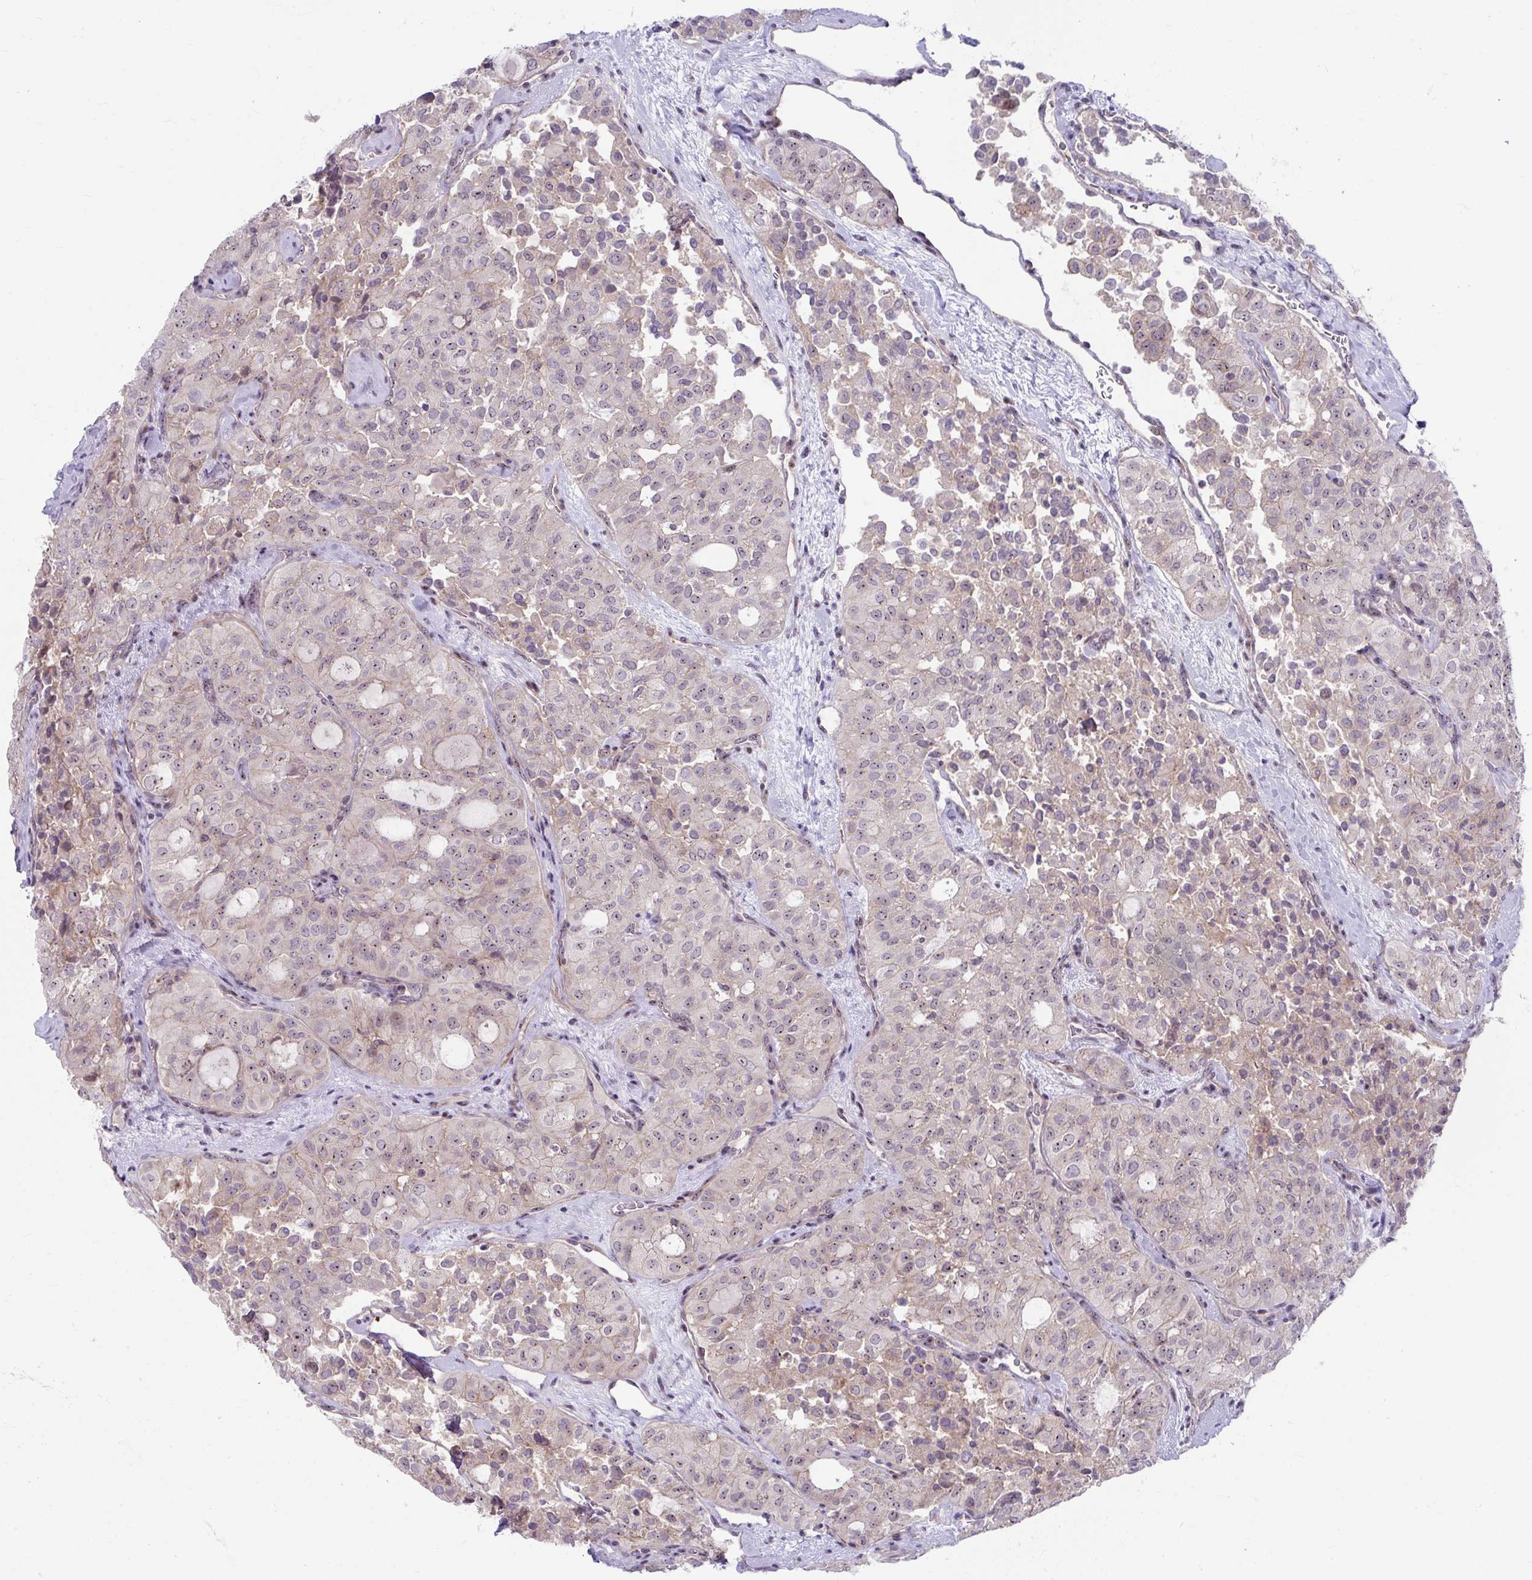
{"staining": {"intensity": "weak", "quantity": "25%-75%", "location": "nuclear"}, "tissue": "thyroid cancer", "cell_type": "Tumor cells", "image_type": "cancer", "snomed": [{"axis": "morphology", "description": "Follicular adenoma carcinoma, NOS"}, {"axis": "topography", "description": "Thyroid gland"}], "caption": "Thyroid cancer (follicular adenoma carcinoma) was stained to show a protein in brown. There is low levels of weak nuclear expression in approximately 25%-75% of tumor cells.", "gene": "MUS81", "patient": {"sex": "male", "age": 75}}